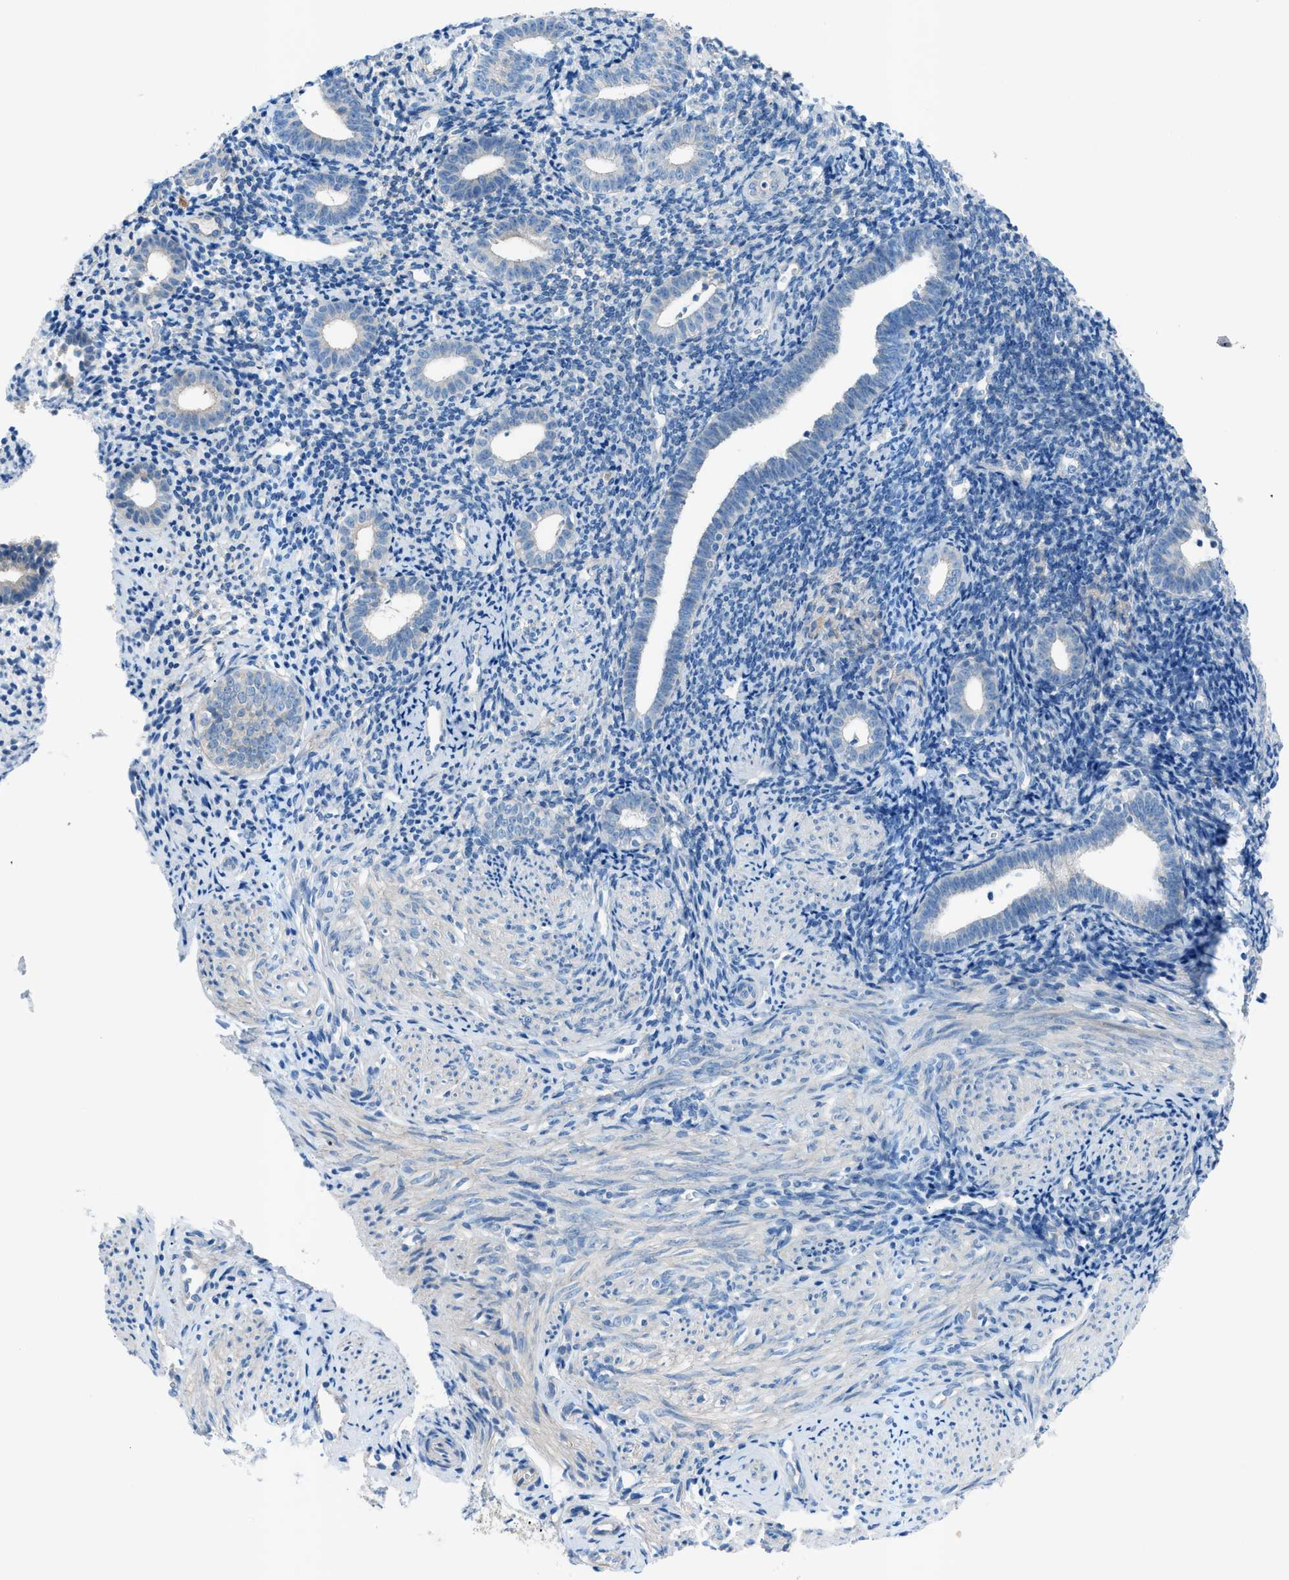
{"staining": {"intensity": "weak", "quantity": "<25%", "location": "cytoplasmic/membranous"}, "tissue": "endometrium", "cell_type": "Cells in endometrial stroma", "image_type": "normal", "snomed": [{"axis": "morphology", "description": "Normal tissue, NOS"}, {"axis": "topography", "description": "Endometrium"}], "caption": "The immunohistochemistry micrograph has no significant positivity in cells in endometrial stroma of endometrium.", "gene": "C5AR2", "patient": {"sex": "female", "age": 50}}